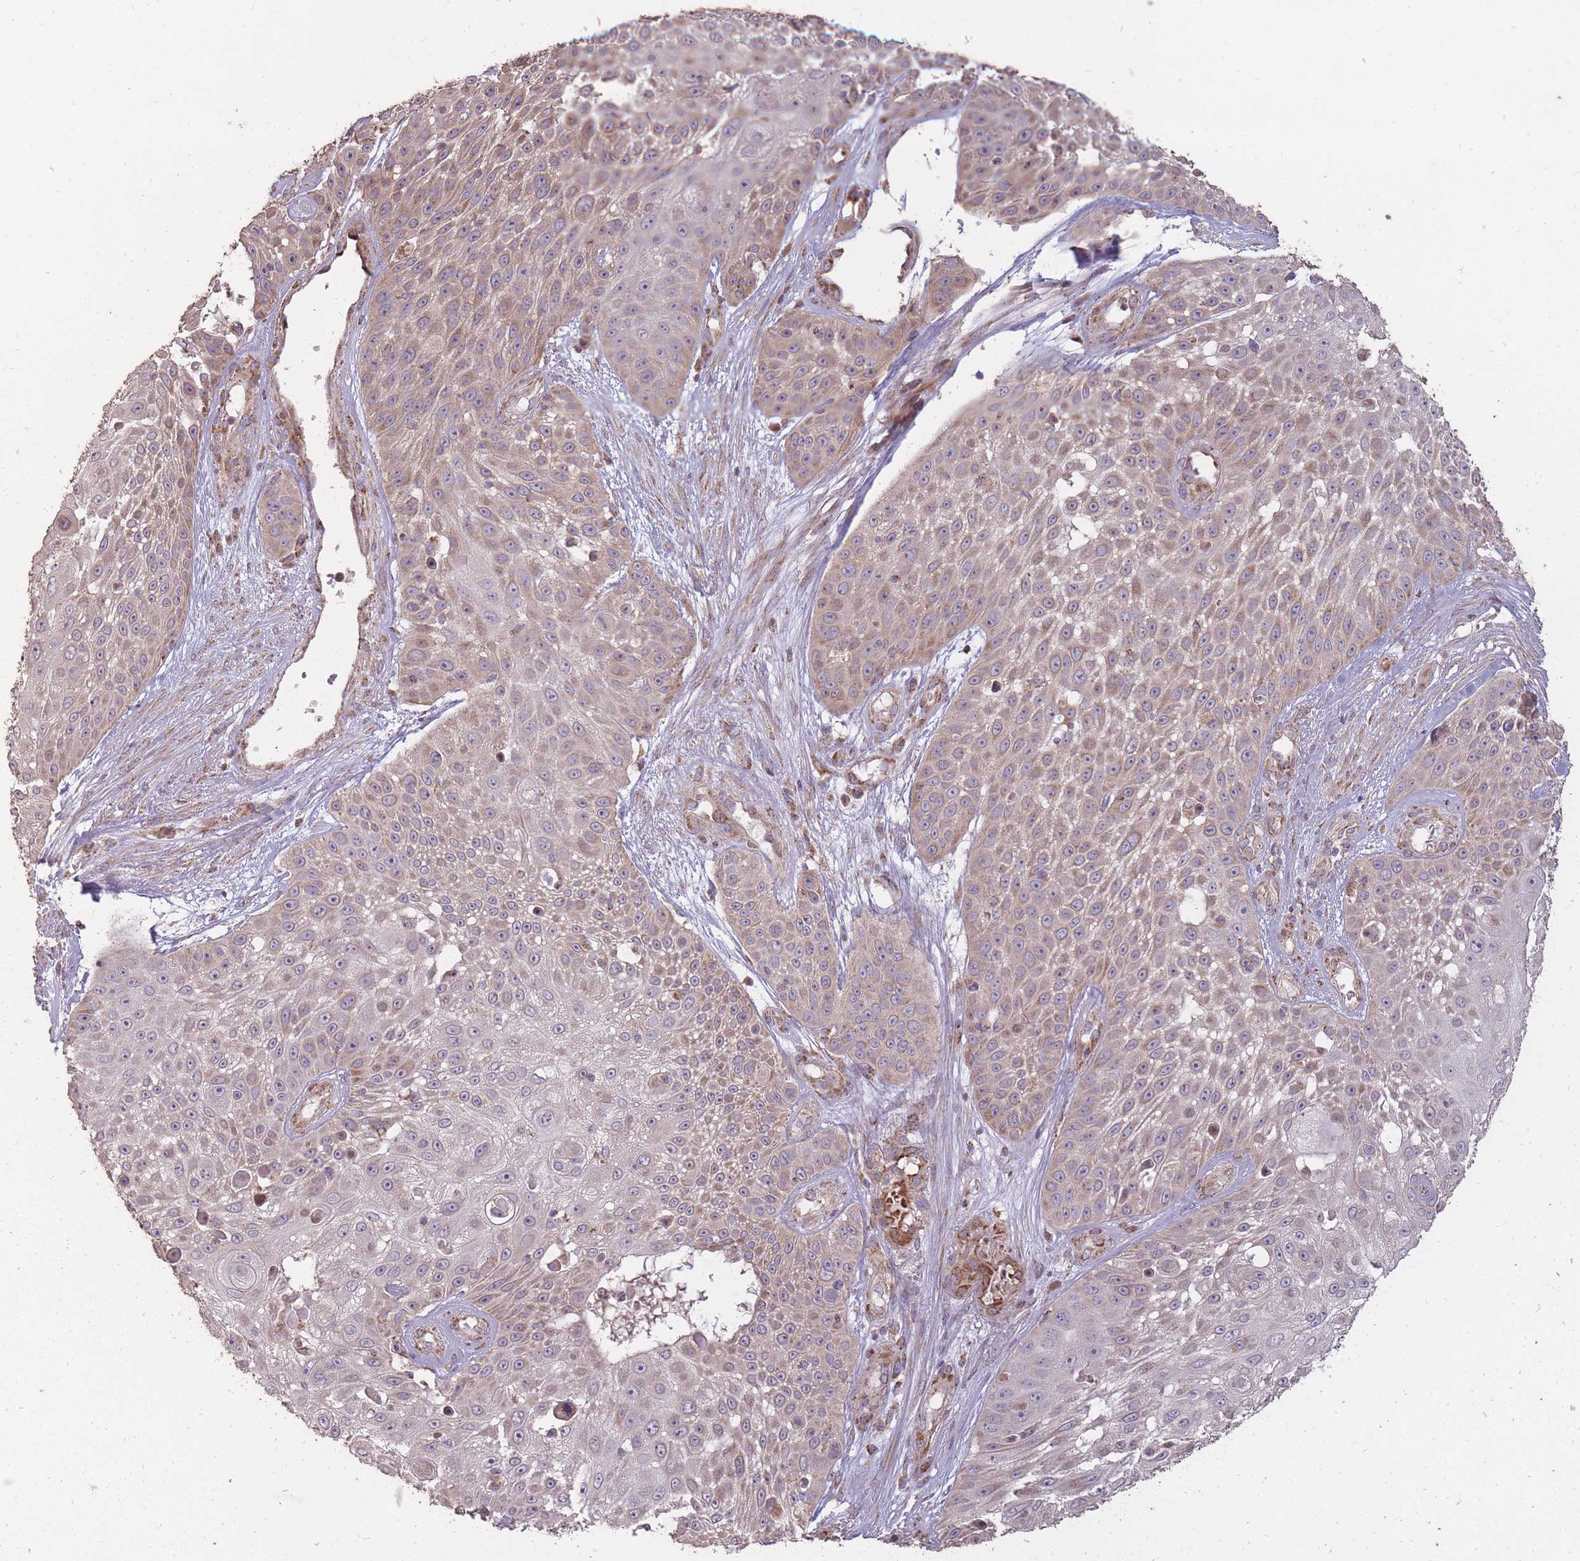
{"staining": {"intensity": "moderate", "quantity": "25%-75%", "location": "cytoplasmic/membranous"}, "tissue": "skin cancer", "cell_type": "Tumor cells", "image_type": "cancer", "snomed": [{"axis": "morphology", "description": "Squamous cell carcinoma, NOS"}, {"axis": "topography", "description": "Skin"}], "caption": "Skin cancer (squamous cell carcinoma) stained for a protein (brown) exhibits moderate cytoplasmic/membranous positive staining in approximately 25%-75% of tumor cells.", "gene": "CNOT8", "patient": {"sex": "female", "age": 86}}